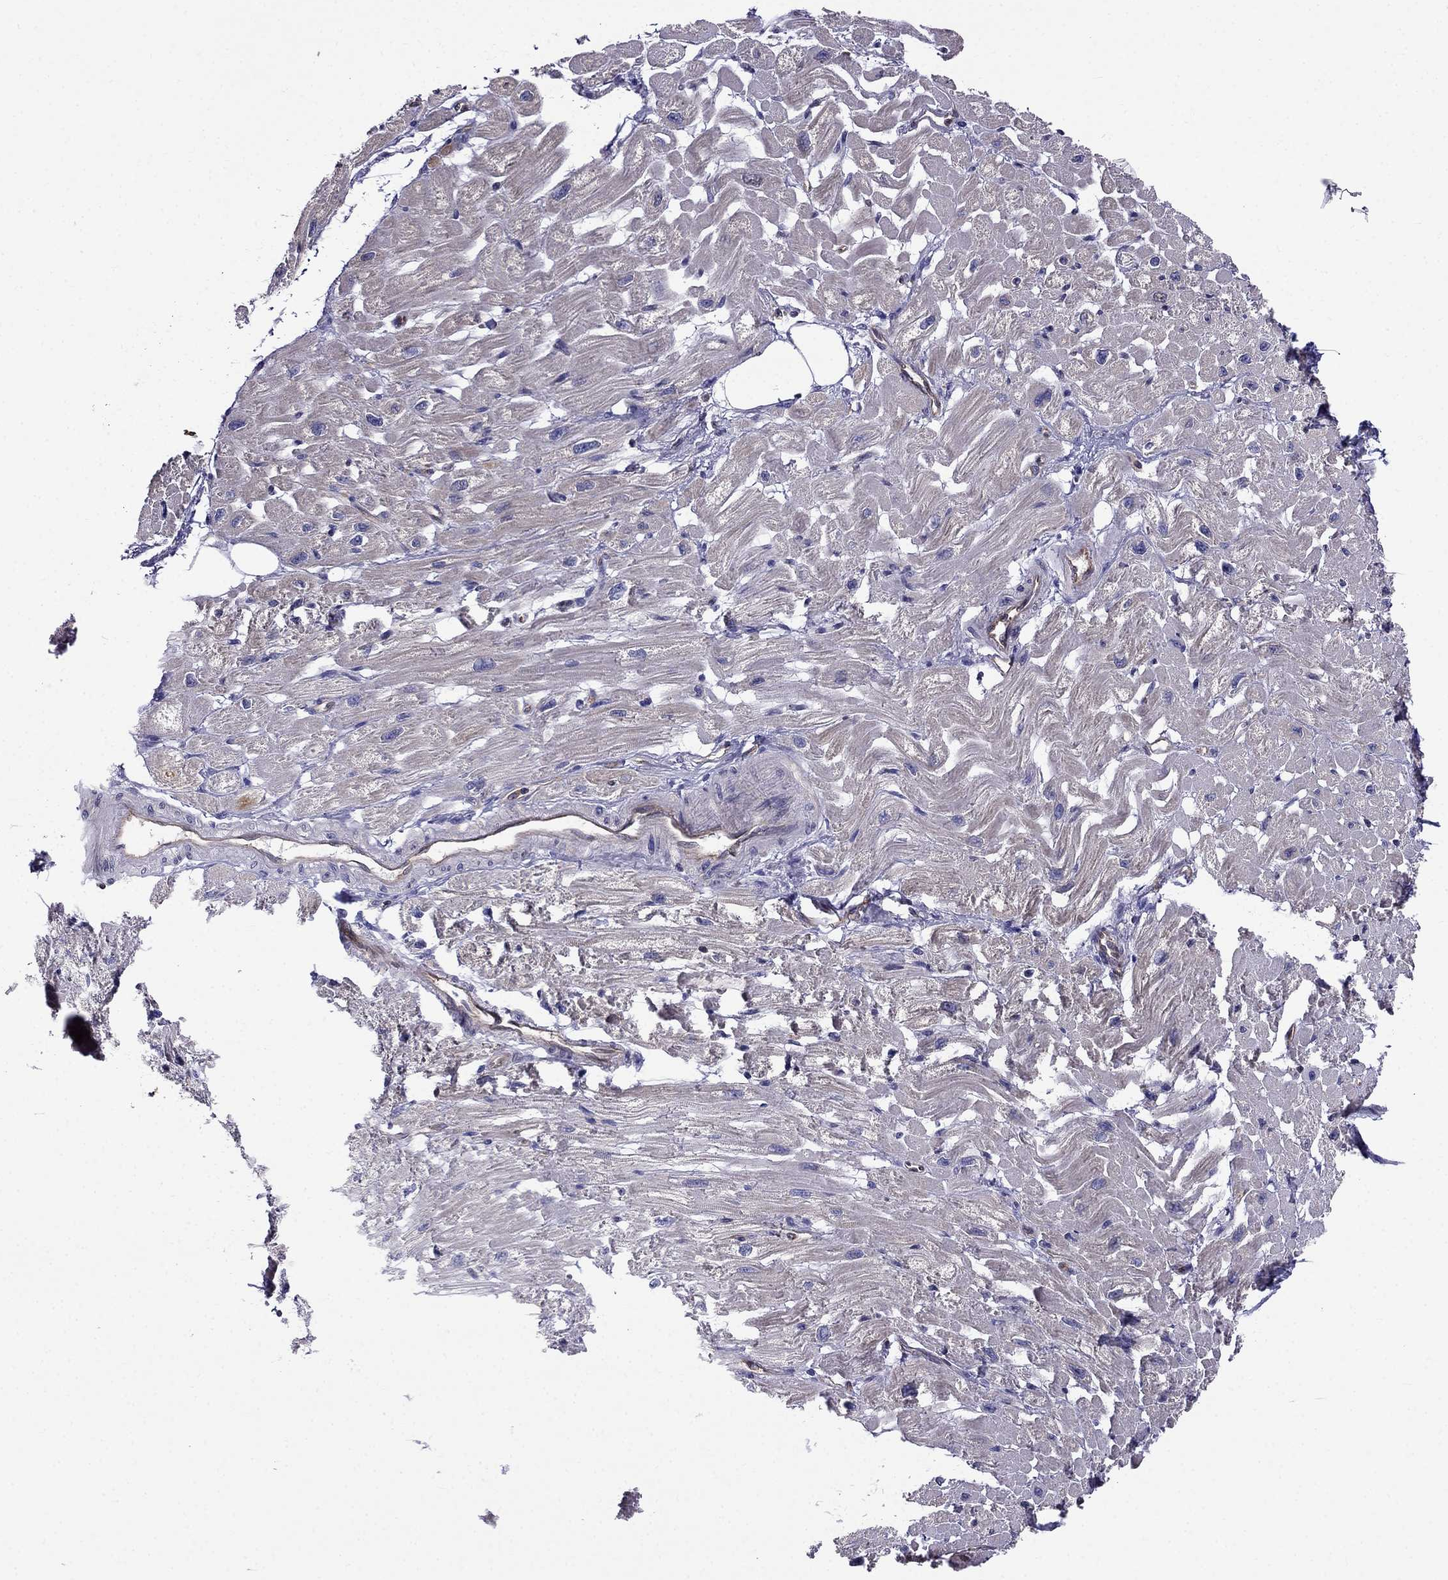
{"staining": {"intensity": "negative", "quantity": "none", "location": "none"}, "tissue": "heart muscle", "cell_type": "Cardiomyocytes", "image_type": "normal", "snomed": [{"axis": "morphology", "description": "Normal tissue, NOS"}, {"axis": "topography", "description": "Heart"}], "caption": "Immunohistochemistry of benign human heart muscle shows no positivity in cardiomyocytes. The staining was performed using DAB (3,3'-diaminobenzidine) to visualize the protein expression in brown, while the nuclei were stained in blue with hematoxylin (Magnification: 20x).", "gene": "GNAL", "patient": {"sex": "male", "age": 66}}